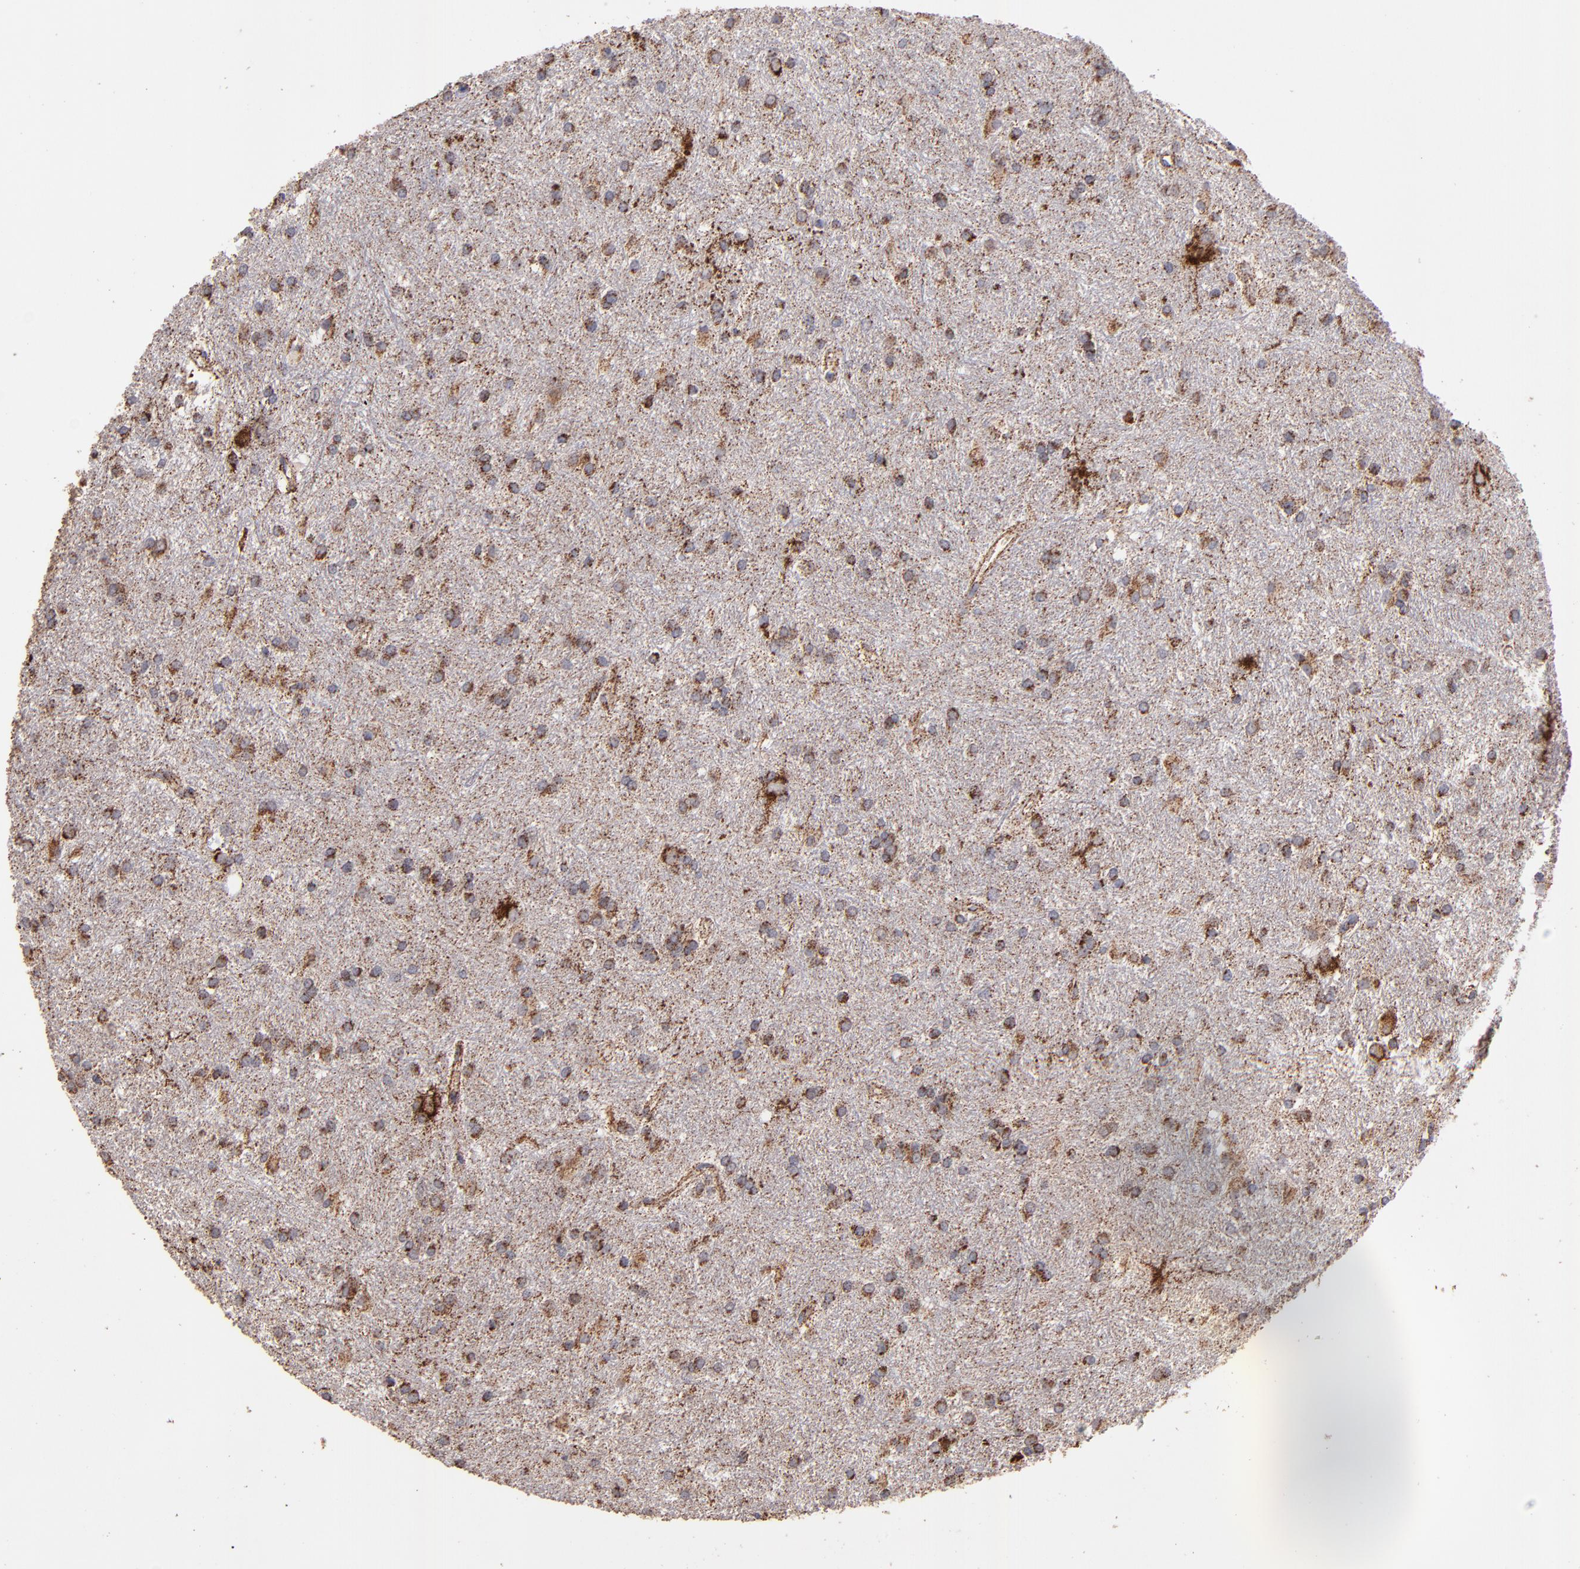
{"staining": {"intensity": "moderate", "quantity": ">75%", "location": "cytoplasmic/membranous"}, "tissue": "glioma", "cell_type": "Tumor cells", "image_type": "cancer", "snomed": [{"axis": "morphology", "description": "Glioma, malignant, High grade"}, {"axis": "topography", "description": "Brain"}], "caption": "Human high-grade glioma (malignant) stained with a brown dye reveals moderate cytoplasmic/membranous positive expression in about >75% of tumor cells.", "gene": "DLST", "patient": {"sex": "female", "age": 50}}